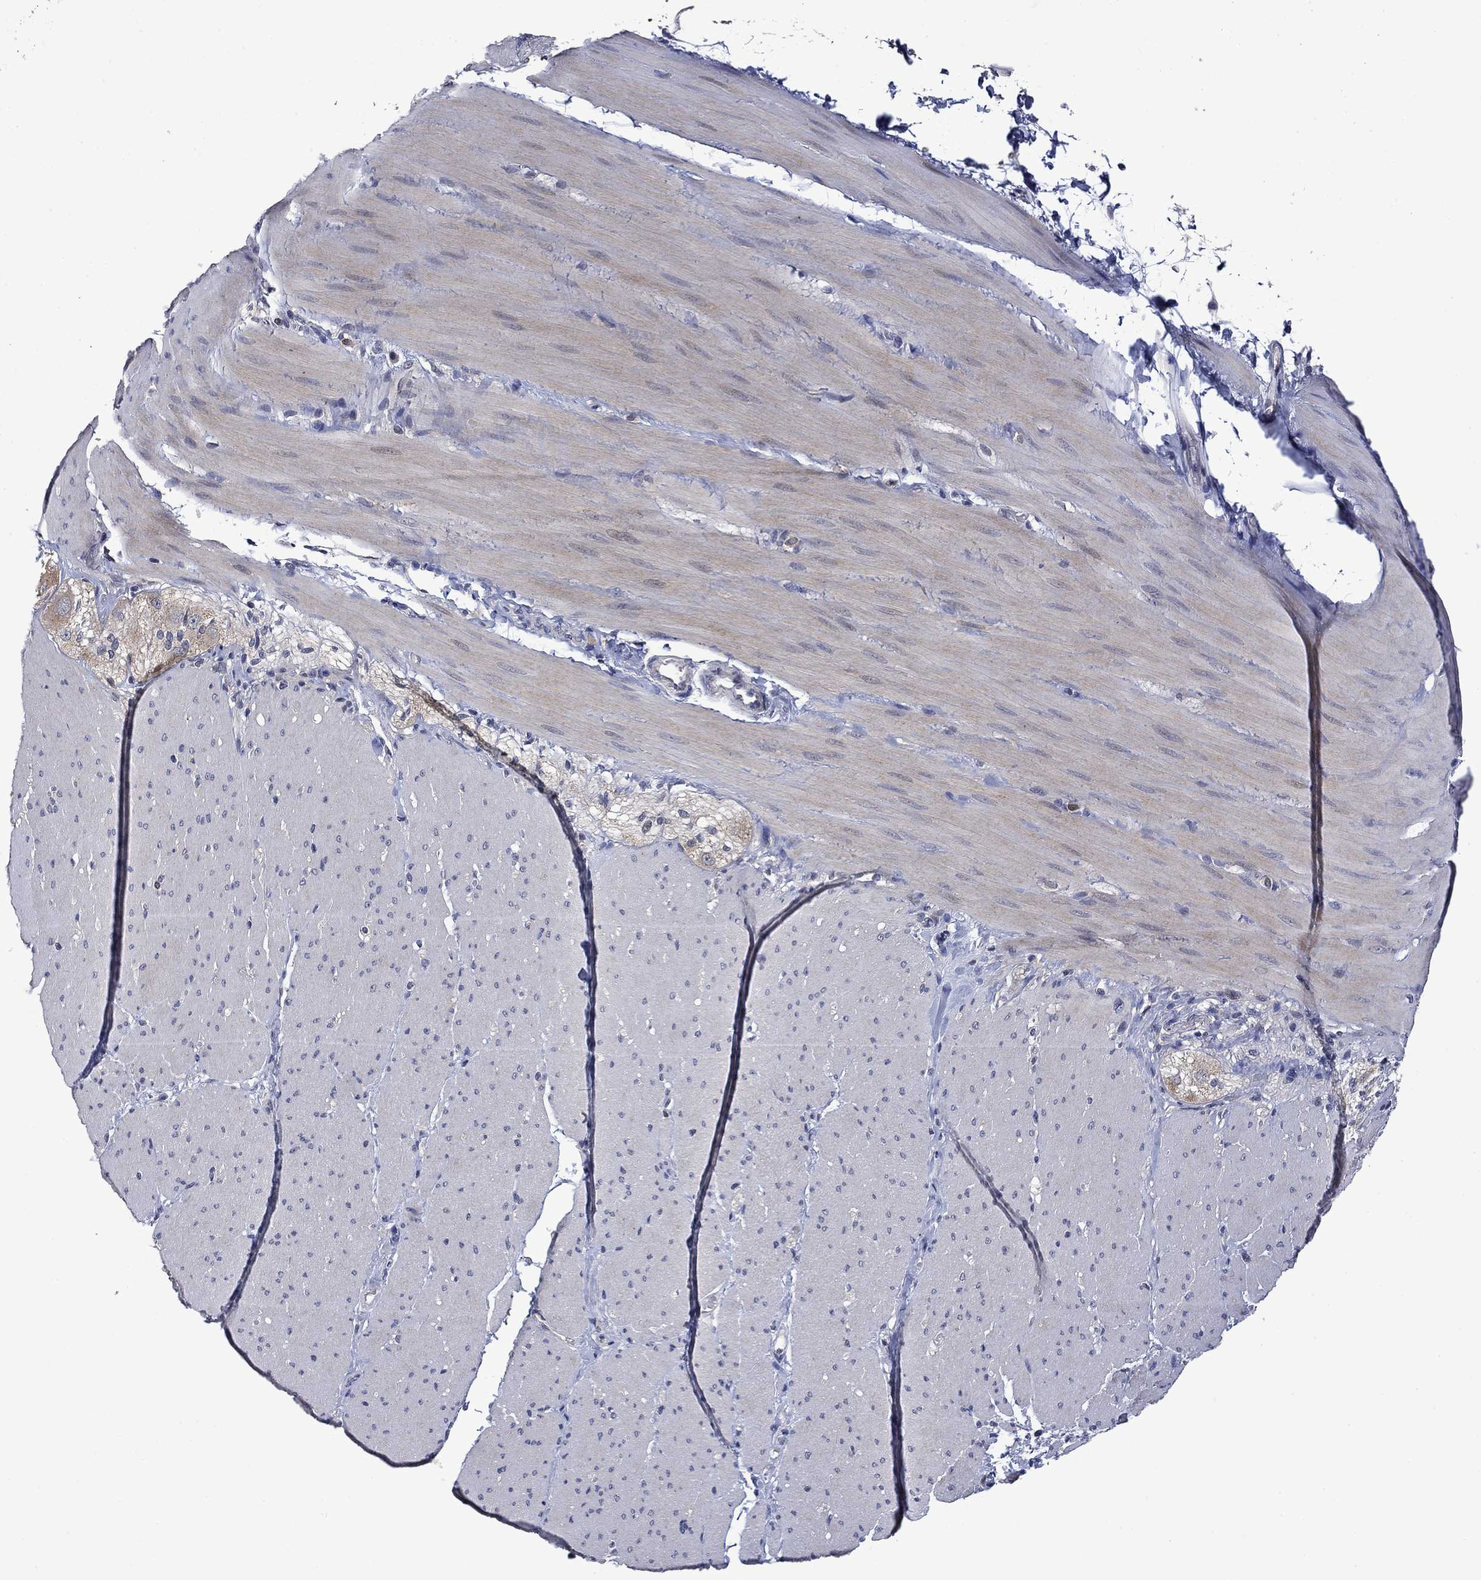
{"staining": {"intensity": "negative", "quantity": "none", "location": "none"}, "tissue": "soft tissue", "cell_type": "Fibroblasts", "image_type": "normal", "snomed": [{"axis": "morphology", "description": "Normal tissue, NOS"}, {"axis": "topography", "description": "Smooth muscle"}, {"axis": "topography", "description": "Duodenum"}, {"axis": "topography", "description": "Peripheral nerve tissue"}], "caption": "A micrograph of soft tissue stained for a protein displays no brown staining in fibroblasts.", "gene": "PHKA1", "patient": {"sex": "female", "age": 61}}